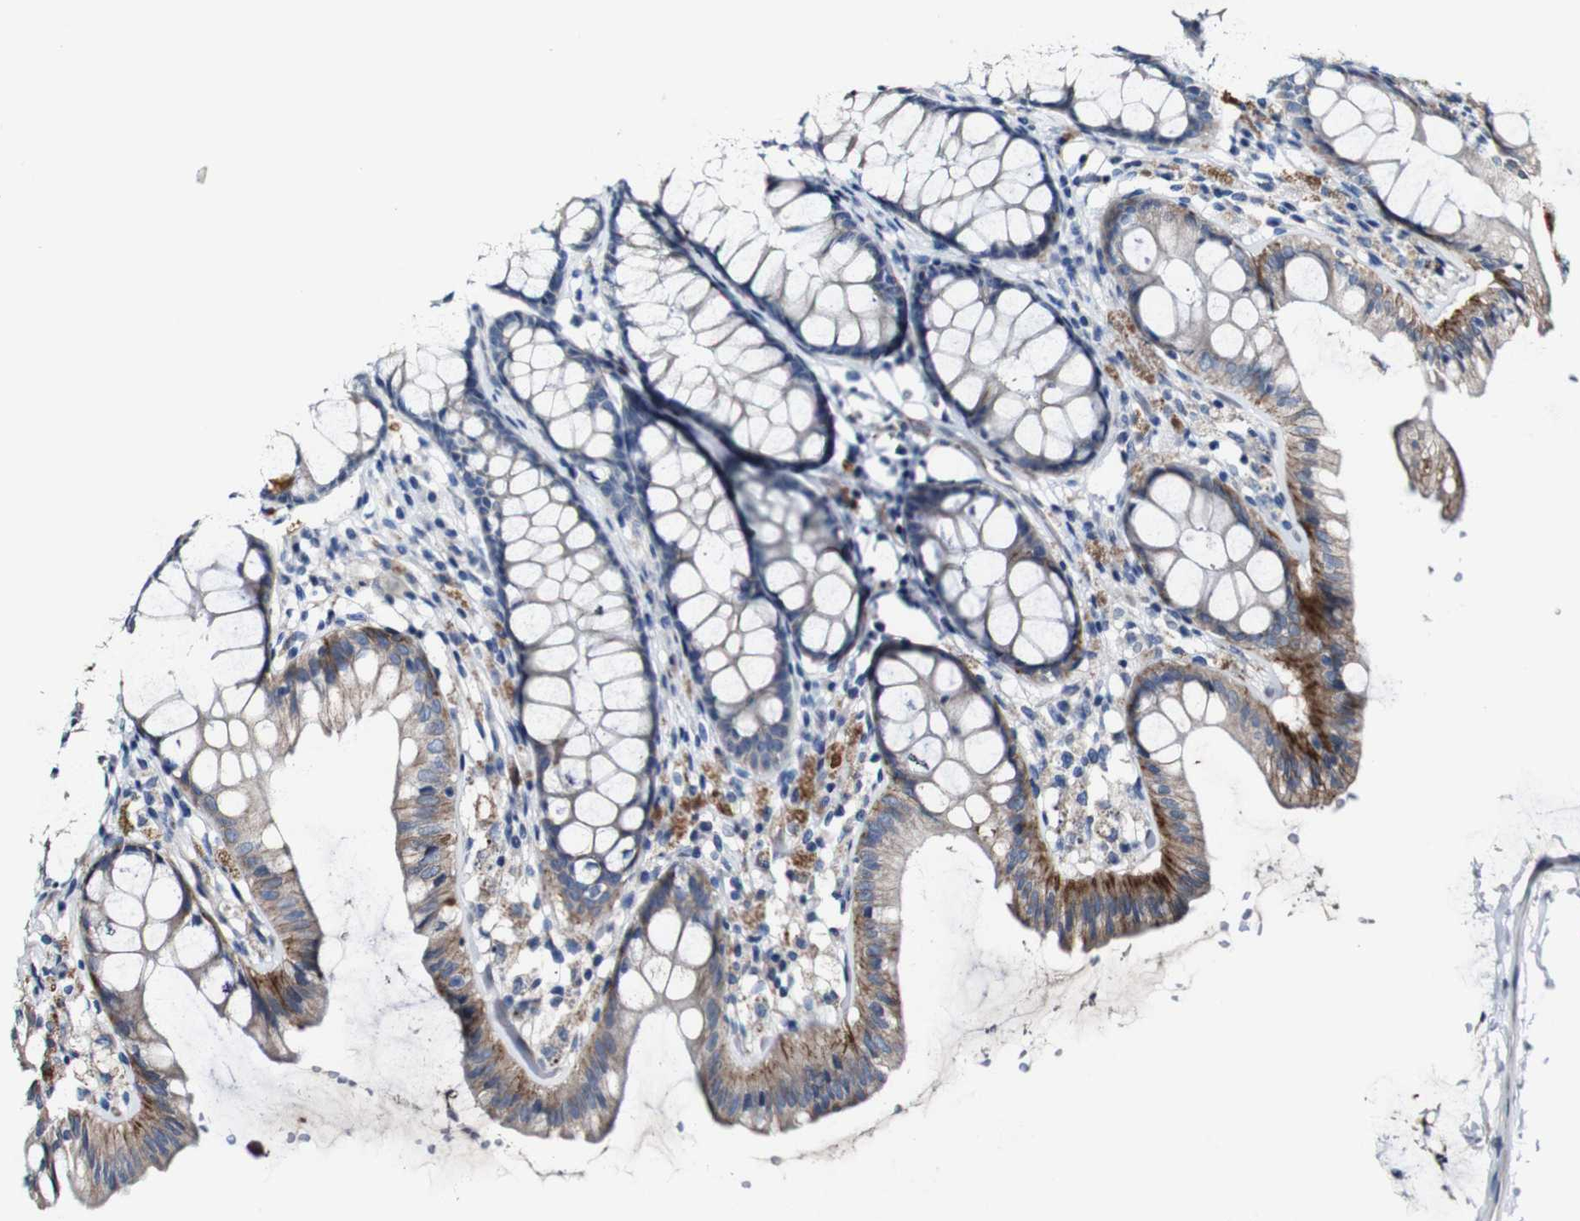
{"staining": {"intensity": "weak", "quantity": "25%-75%", "location": "cytoplasmic/membranous"}, "tissue": "colon", "cell_type": "Endothelial cells", "image_type": "normal", "snomed": [{"axis": "morphology", "description": "Normal tissue, NOS"}, {"axis": "topography", "description": "Colon"}], "caption": "About 25%-75% of endothelial cells in normal human colon exhibit weak cytoplasmic/membranous protein positivity as visualized by brown immunohistochemical staining.", "gene": "GRAMD1A", "patient": {"sex": "female", "age": 55}}